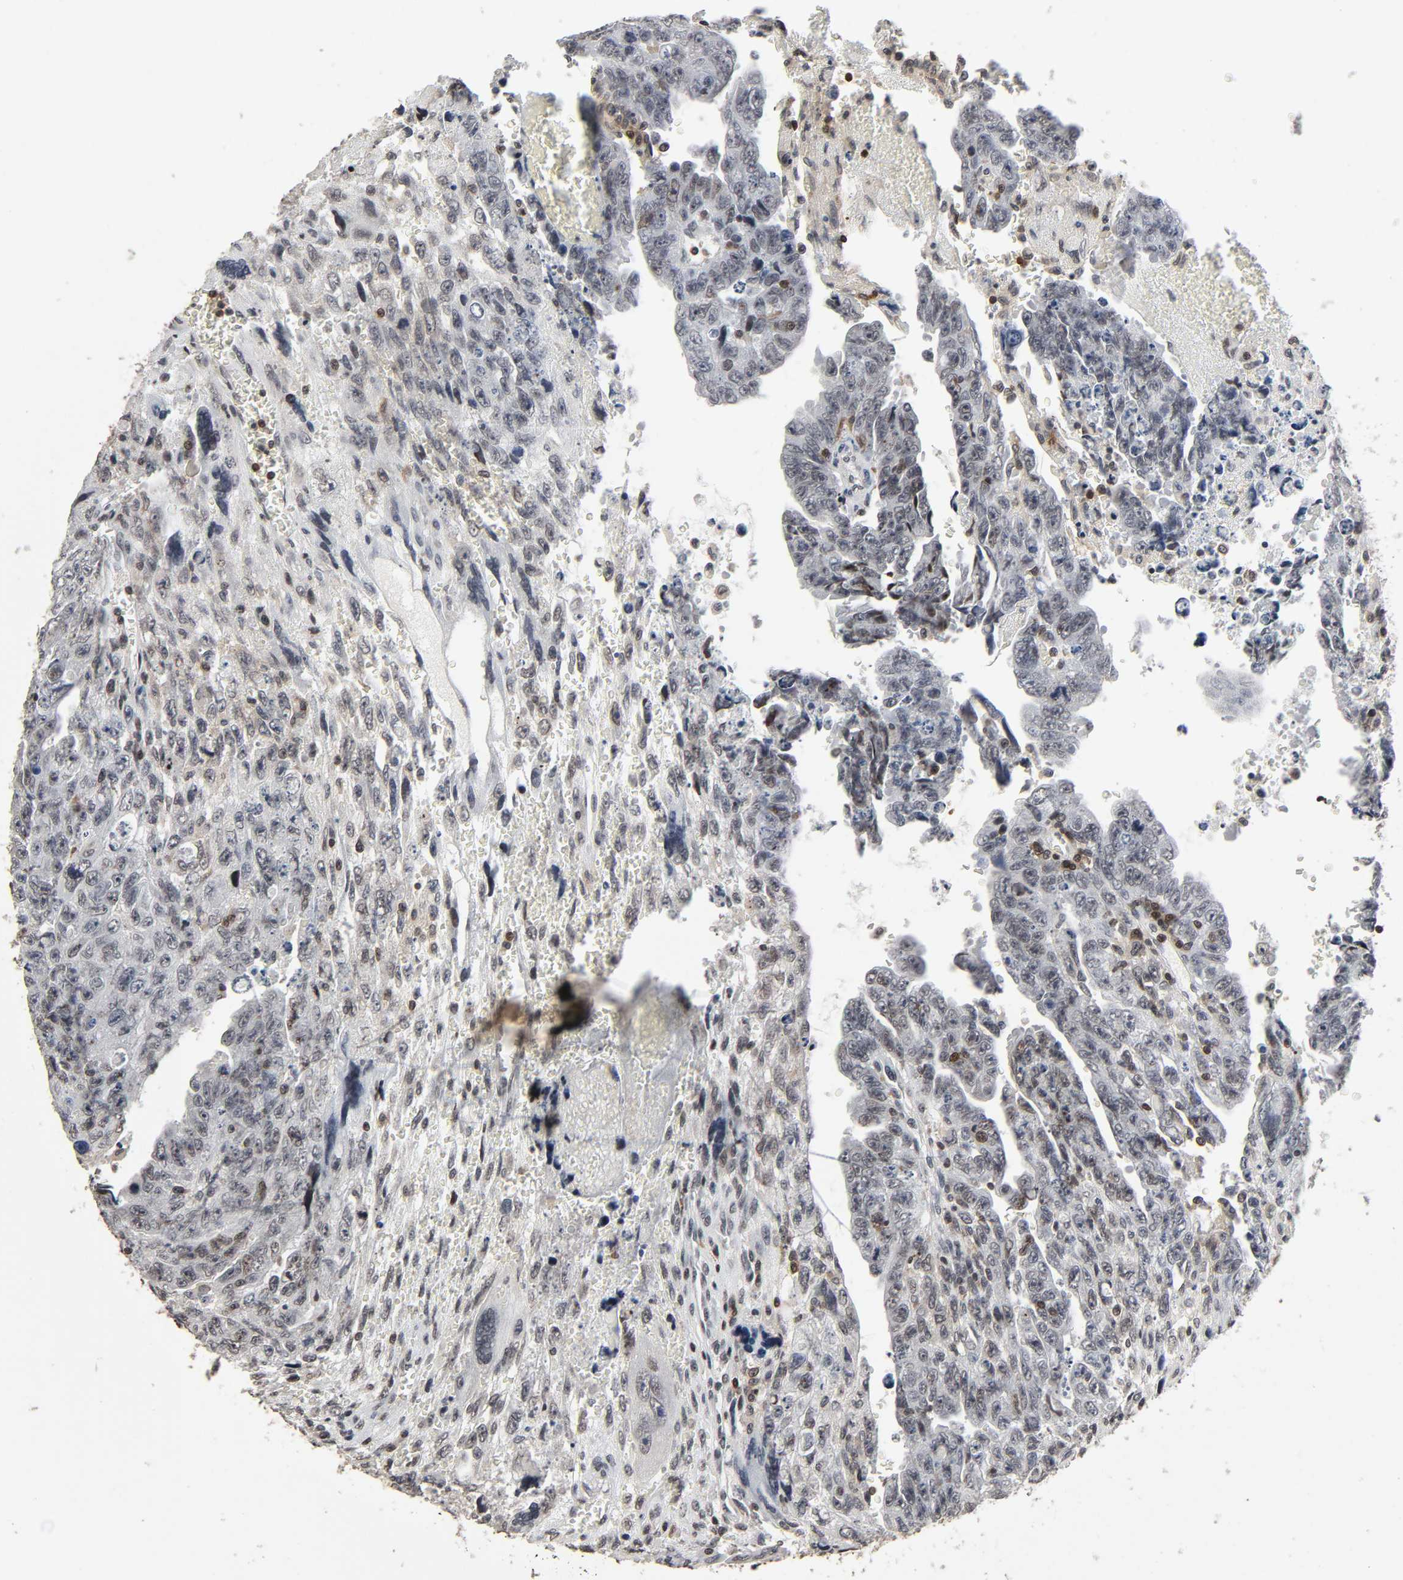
{"staining": {"intensity": "negative", "quantity": "none", "location": "none"}, "tissue": "testis cancer", "cell_type": "Tumor cells", "image_type": "cancer", "snomed": [{"axis": "morphology", "description": "Carcinoma, Embryonal, NOS"}, {"axis": "topography", "description": "Testis"}], "caption": "The IHC image has no significant expression in tumor cells of embryonal carcinoma (testis) tissue. Nuclei are stained in blue.", "gene": "STK4", "patient": {"sex": "male", "age": 28}}